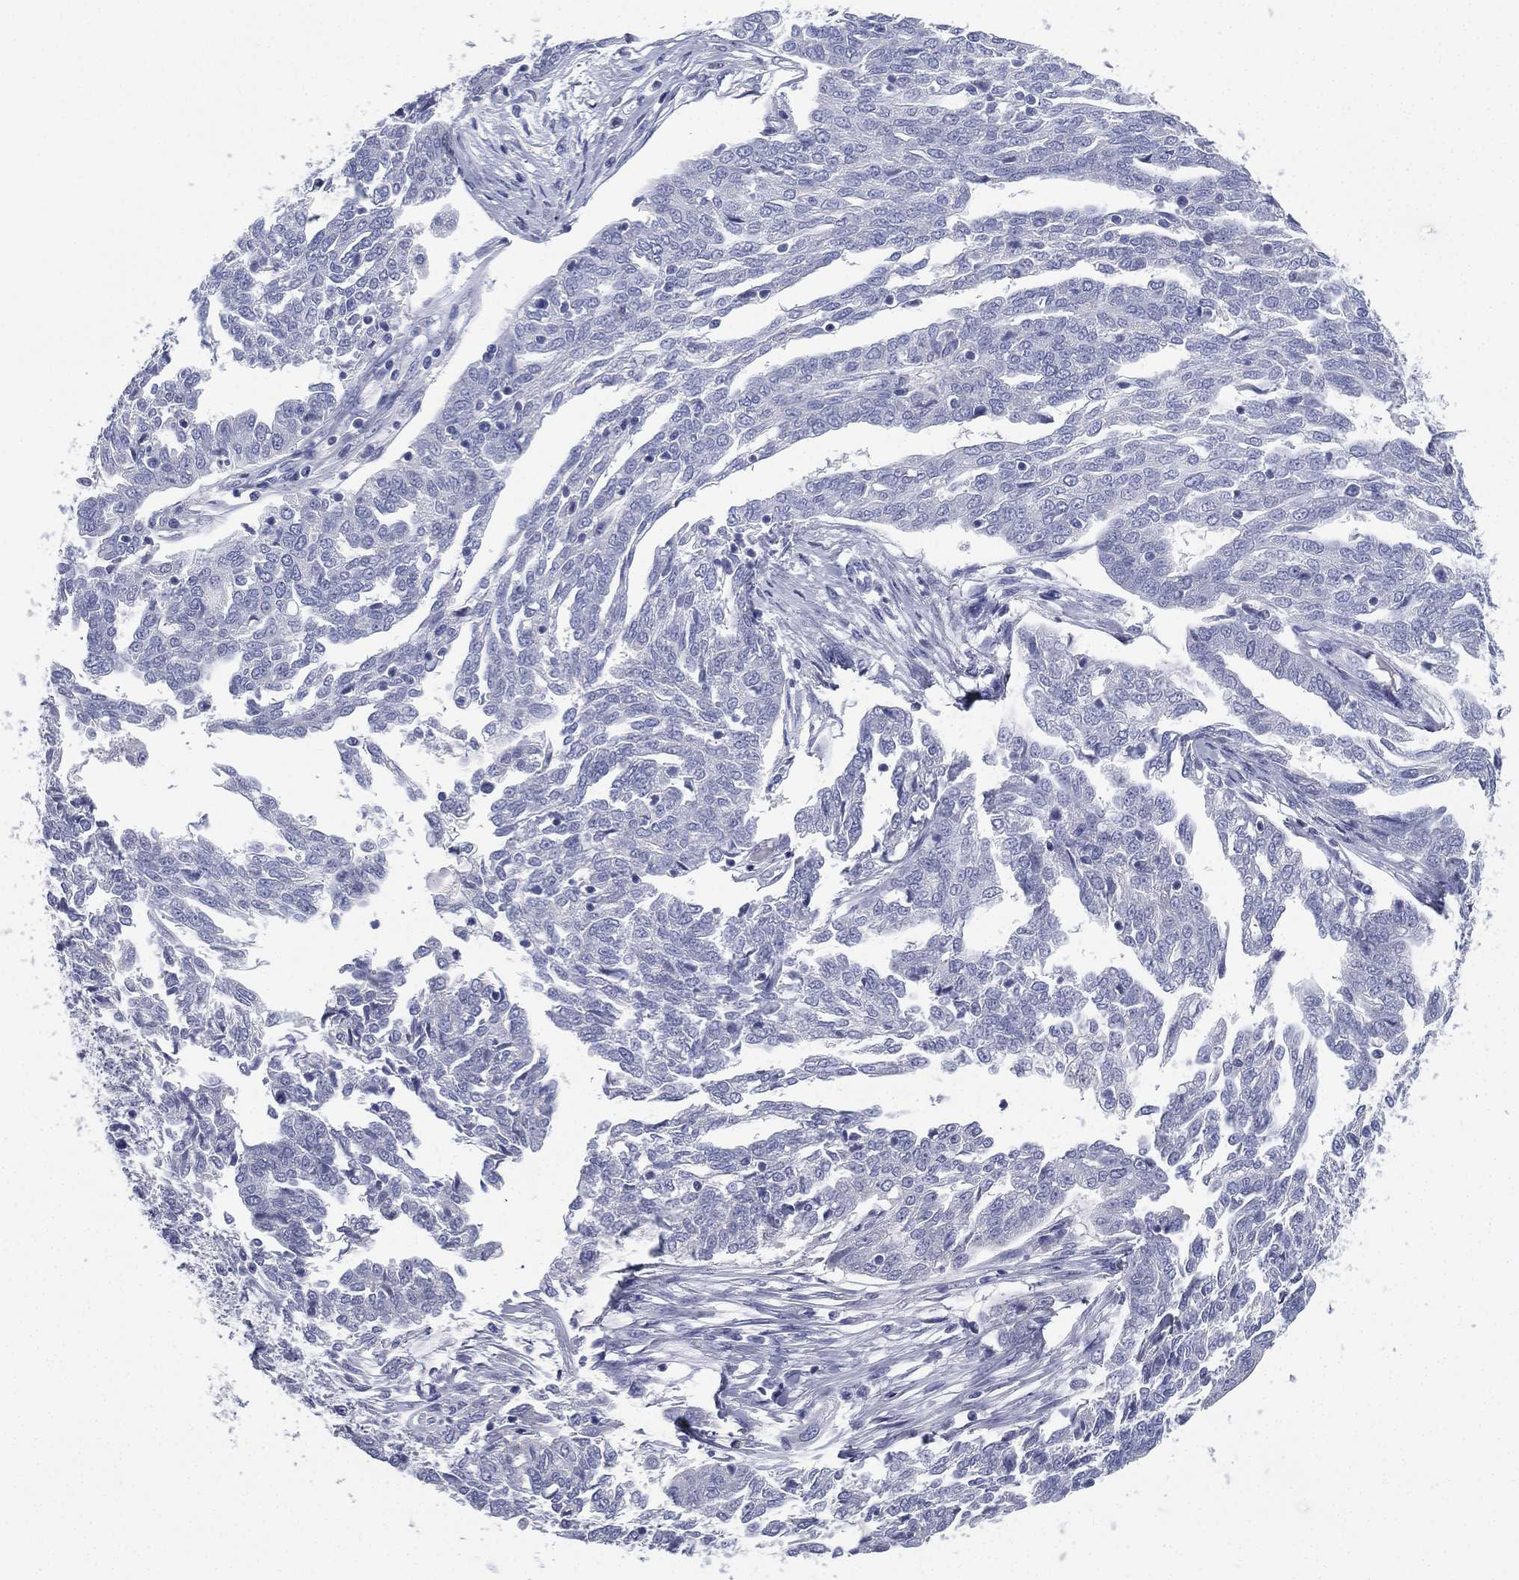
{"staining": {"intensity": "negative", "quantity": "none", "location": "none"}, "tissue": "ovarian cancer", "cell_type": "Tumor cells", "image_type": "cancer", "snomed": [{"axis": "morphology", "description": "Cystadenocarcinoma, serous, NOS"}, {"axis": "topography", "description": "Ovary"}], "caption": "Human ovarian serous cystadenocarcinoma stained for a protein using immunohistochemistry shows no expression in tumor cells.", "gene": "FCER2", "patient": {"sex": "female", "age": 67}}